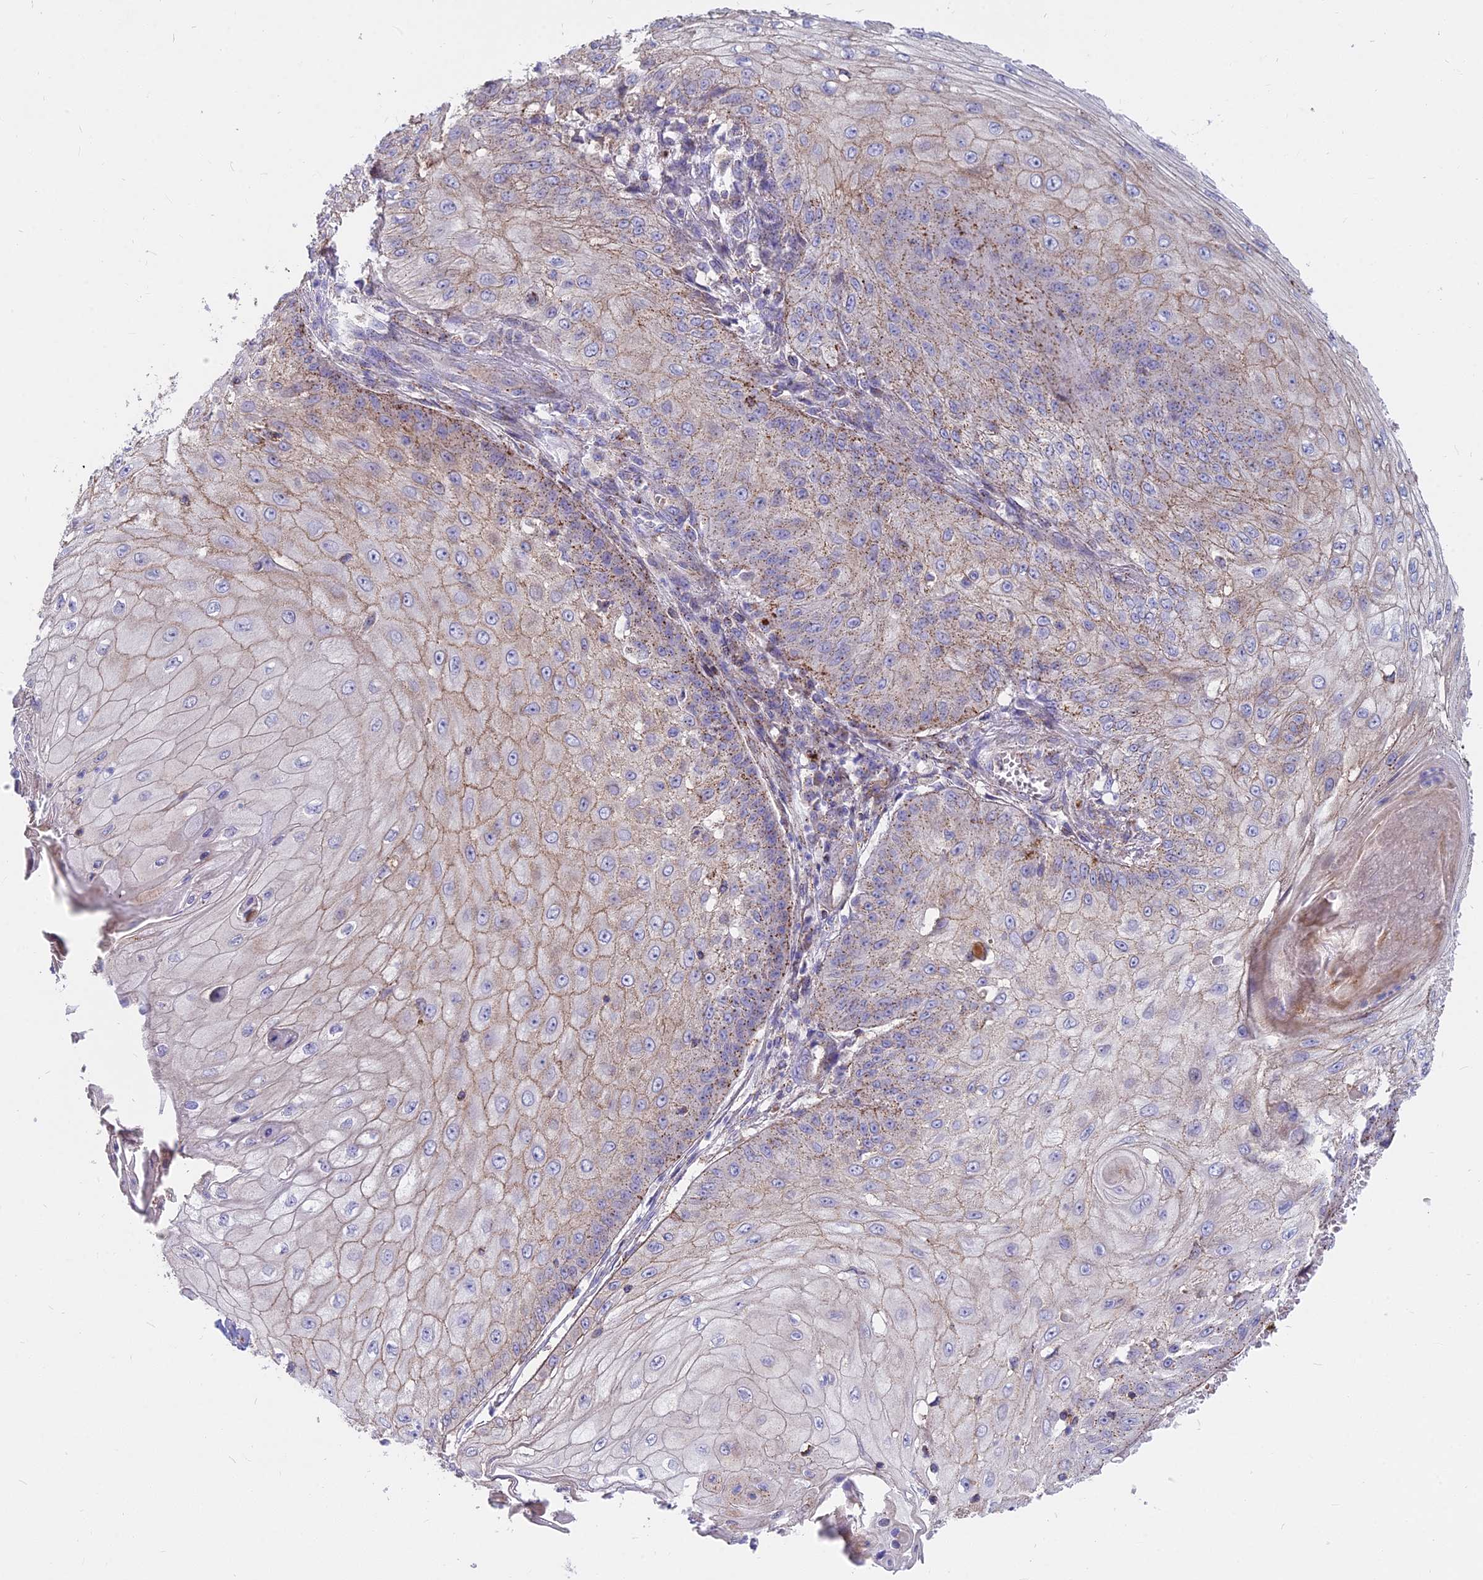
{"staining": {"intensity": "moderate", "quantity": "25%-75%", "location": "cytoplasmic/membranous"}, "tissue": "skin cancer", "cell_type": "Tumor cells", "image_type": "cancer", "snomed": [{"axis": "morphology", "description": "Squamous cell carcinoma, NOS"}, {"axis": "topography", "description": "Skin"}], "caption": "Squamous cell carcinoma (skin) tissue exhibits moderate cytoplasmic/membranous expression in about 25%-75% of tumor cells", "gene": "FRMPD1", "patient": {"sex": "male", "age": 70}}